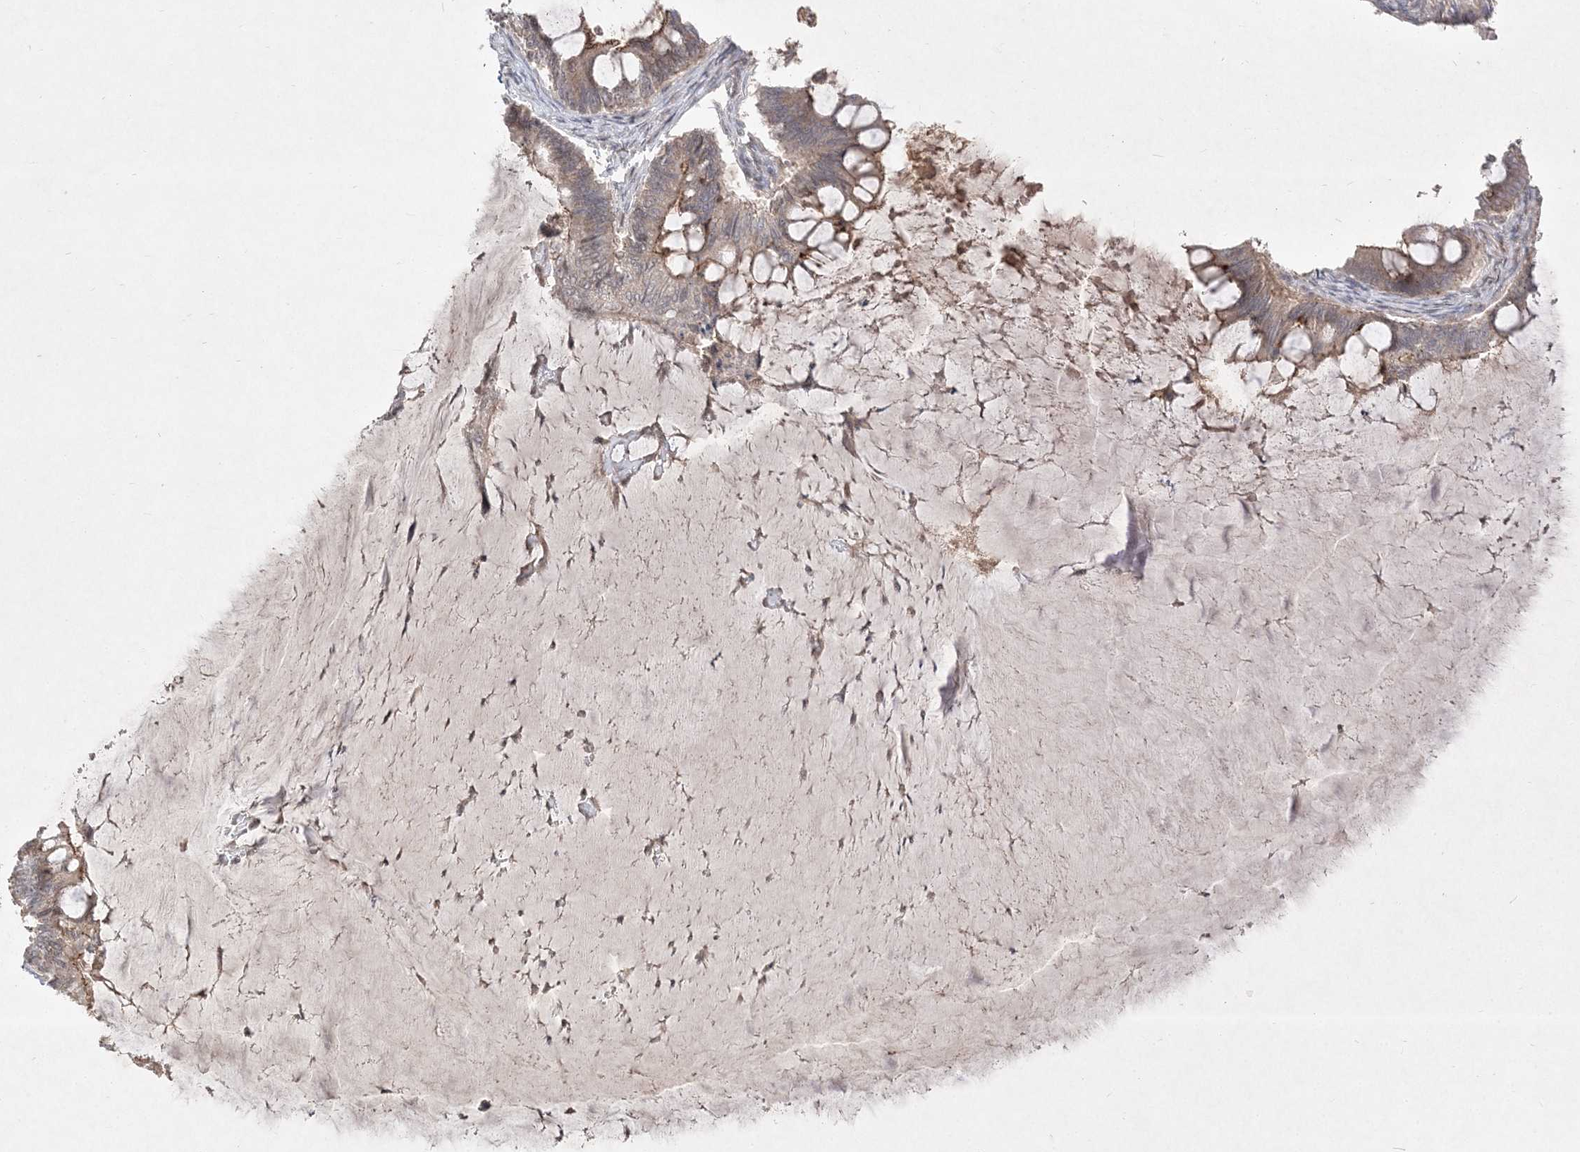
{"staining": {"intensity": "moderate", "quantity": "25%-75%", "location": "cytoplasmic/membranous"}, "tissue": "ovarian cancer", "cell_type": "Tumor cells", "image_type": "cancer", "snomed": [{"axis": "morphology", "description": "Cystadenocarcinoma, mucinous, NOS"}, {"axis": "topography", "description": "Ovary"}], "caption": "Immunohistochemical staining of human ovarian mucinous cystadenocarcinoma reveals moderate cytoplasmic/membranous protein positivity in approximately 25%-75% of tumor cells.", "gene": "CLNK", "patient": {"sex": "female", "age": 61}}